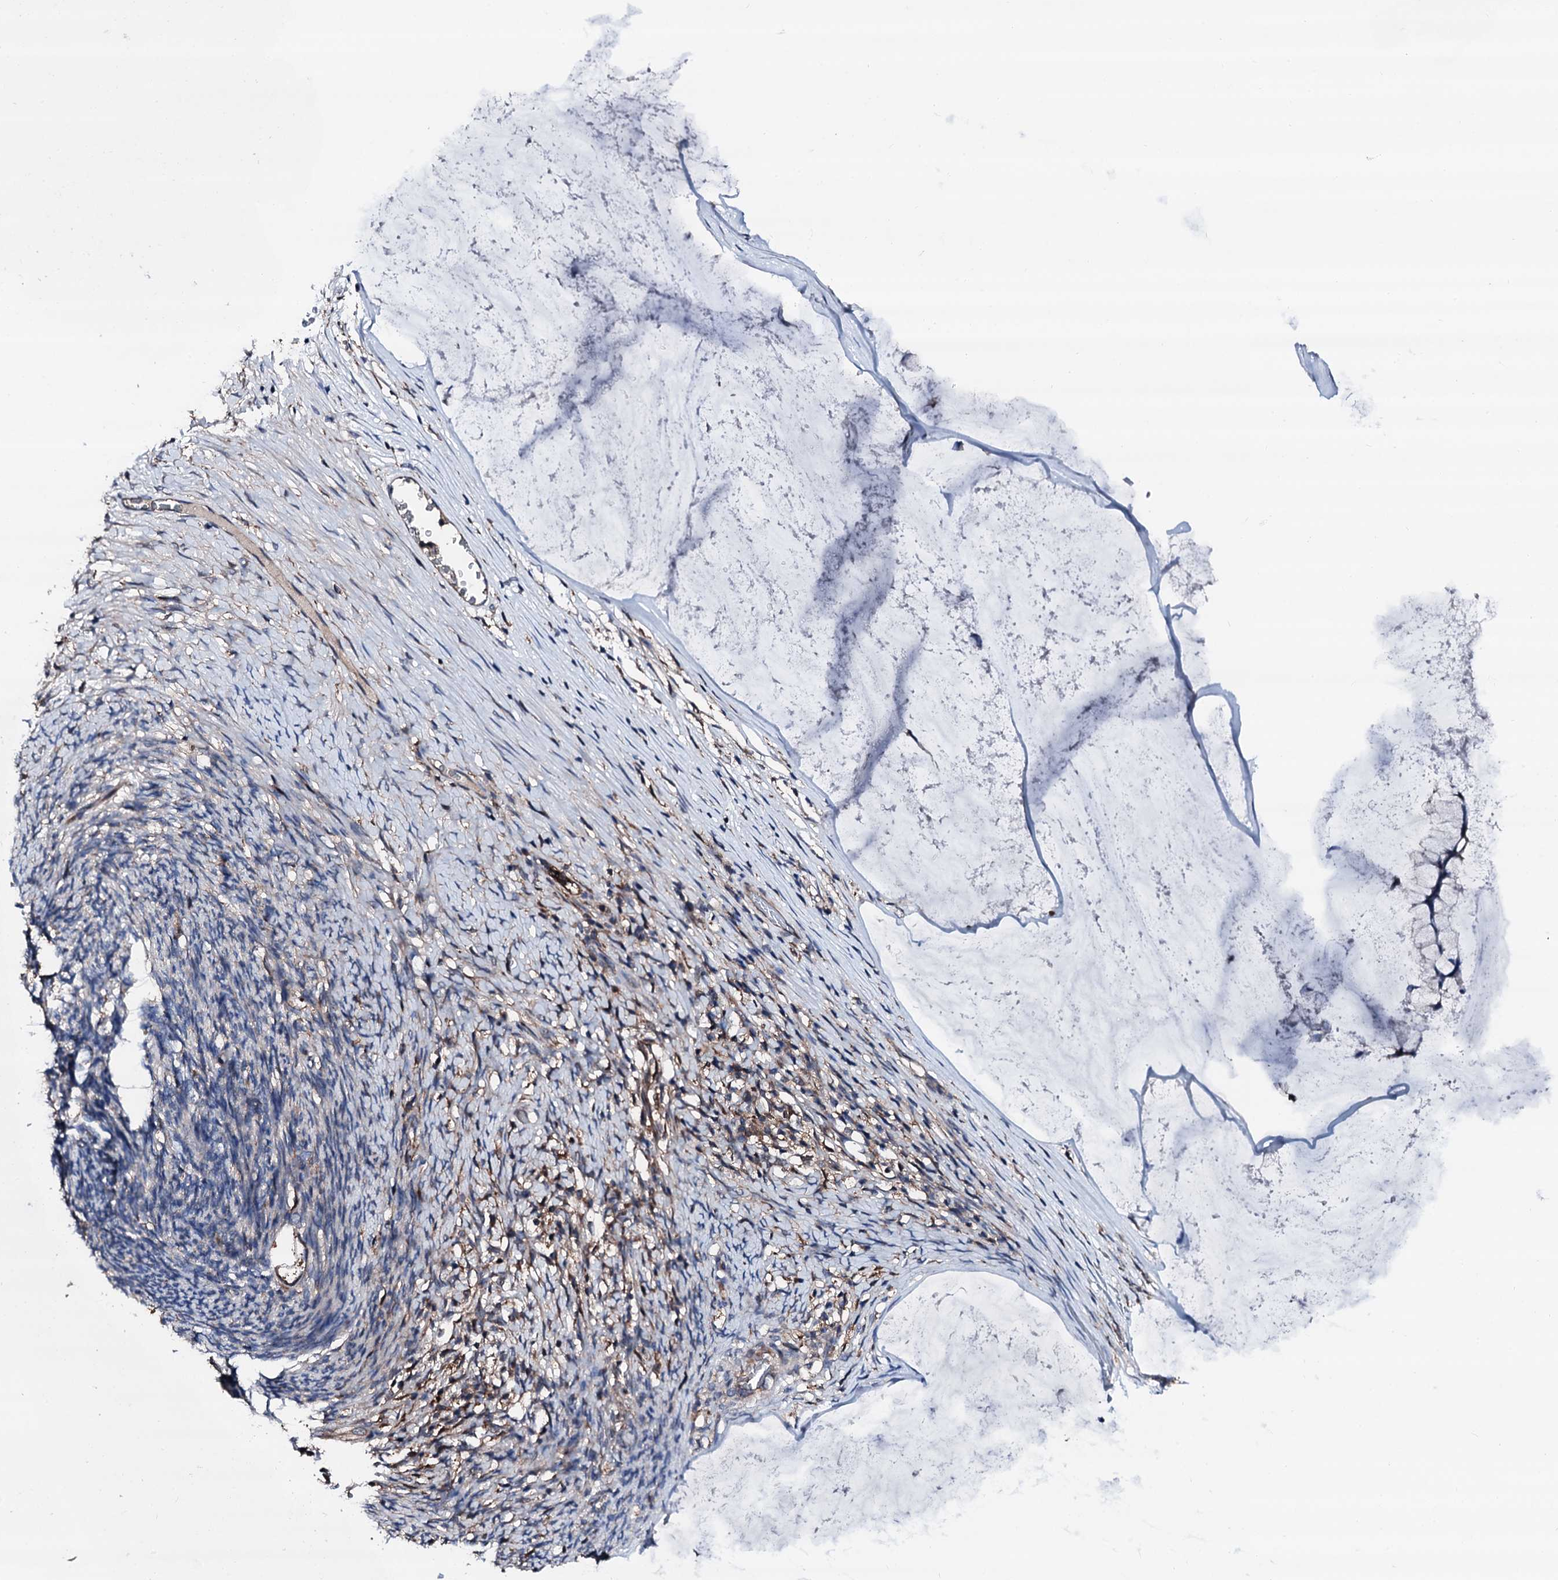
{"staining": {"intensity": "negative", "quantity": "none", "location": "none"}, "tissue": "ovarian cancer", "cell_type": "Tumor cells", "image_type": "cancer", "snomed": [{"axis": "morphology", "description": "Cystadenocarcinoma, mucinous, NOS"}, {"axis": "topography", "description": "Ovary"}], "caption": "Human ovarian cancer (mucinous cystadenocarcinoma) stained for a protein using immunohistochemistry displays no positivity in tumor cells.", "gene": "TRAFD1", "patient": {"sex": "female", "age": 42}}